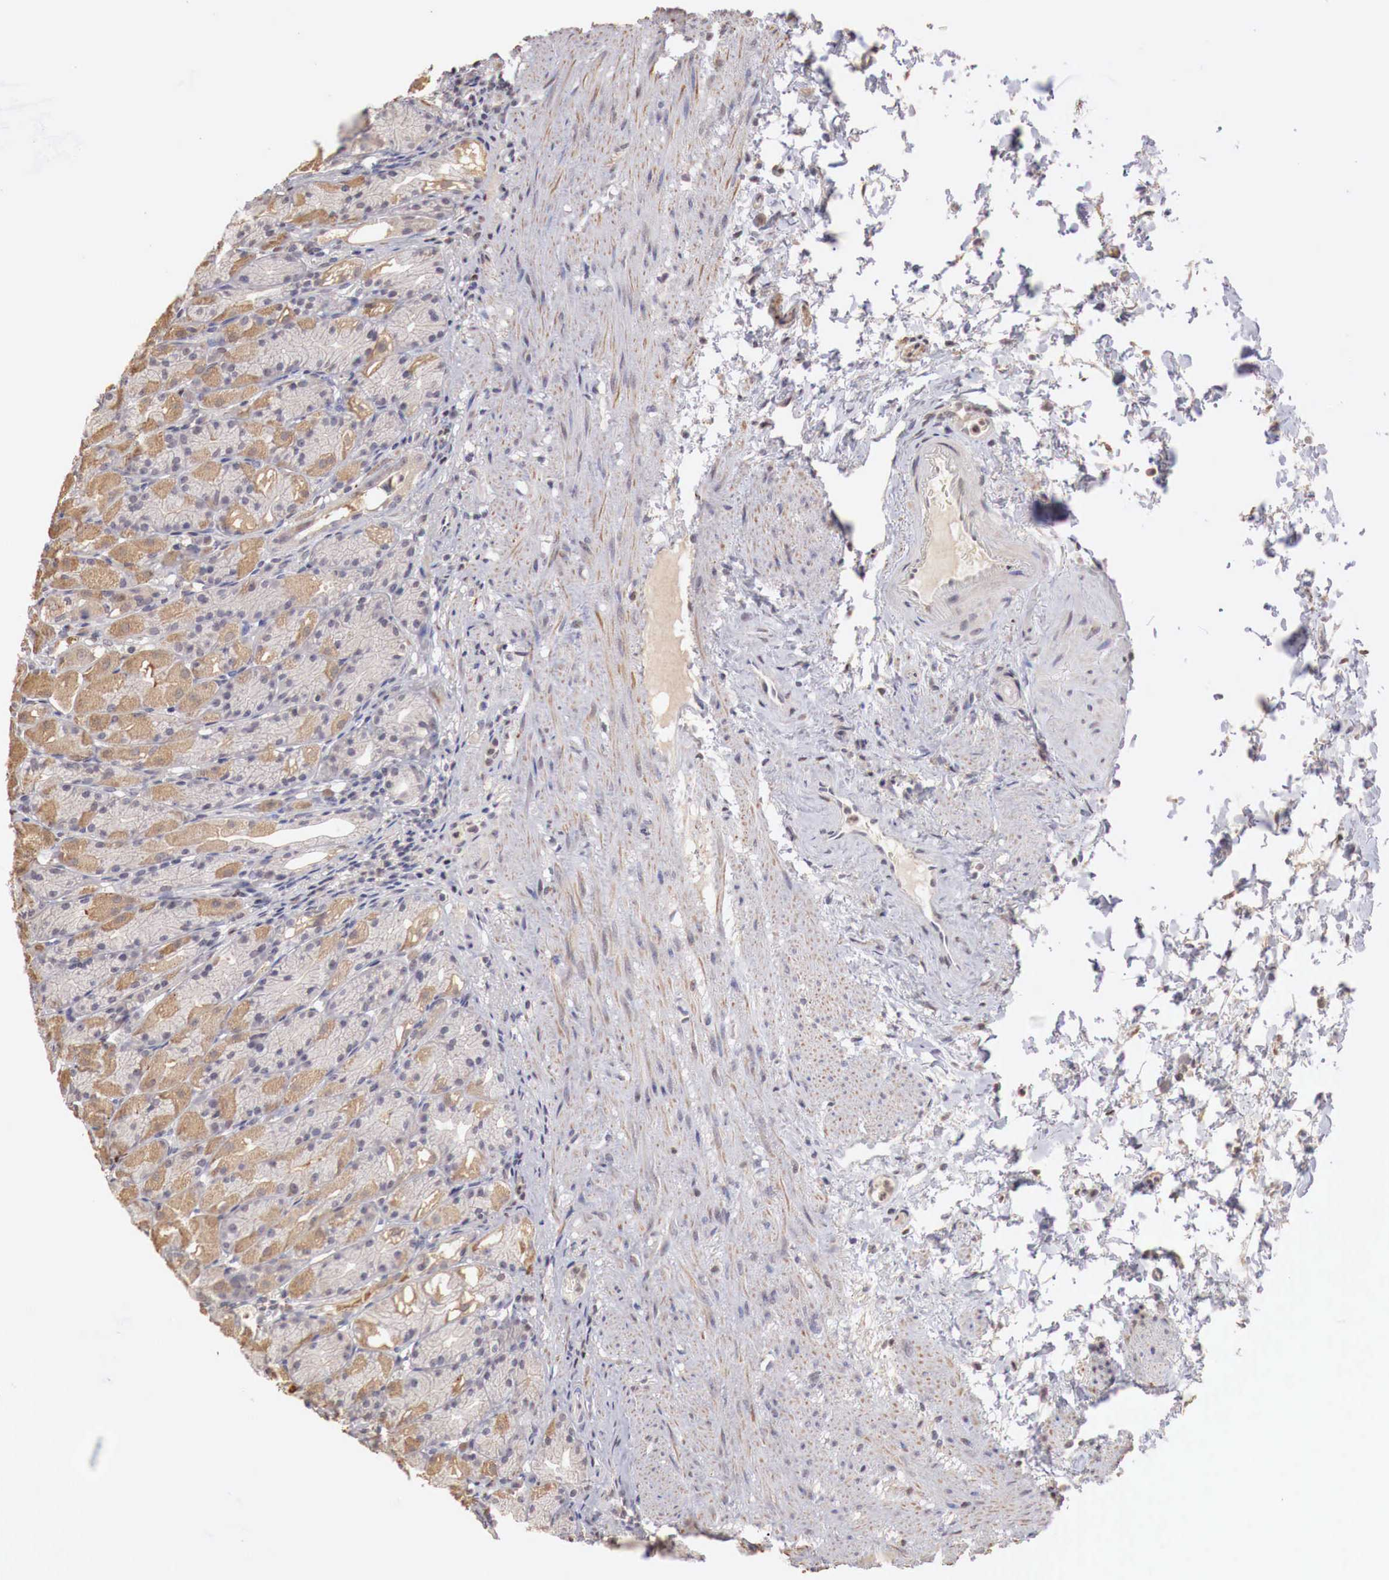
{"staining": {"intensity": "moderate", "quantity": "25%-75%", "location": "cytoplasmic/membranous"}, "tissue": "stomach", "cell_type": "Glandular cells", "image_type": "normal", "snomed": [{"axis": "morphology", "description": "Normal tissue, NOS"}, {"axis": "topography", "description": "Stomach, upper"}], "caption": "A brown stain shows moderate cytoplasmic/membranous staining of a protein in glandular cells of normal human stomach. The staining was performed using DAB (3,3'-diaminobenzidine), with brown indicating positive protein expression. Nuclei are stained blue with hematoxylin.", "gene": "TBC1D9", "patient": {"sex": "female", "age": 75}}